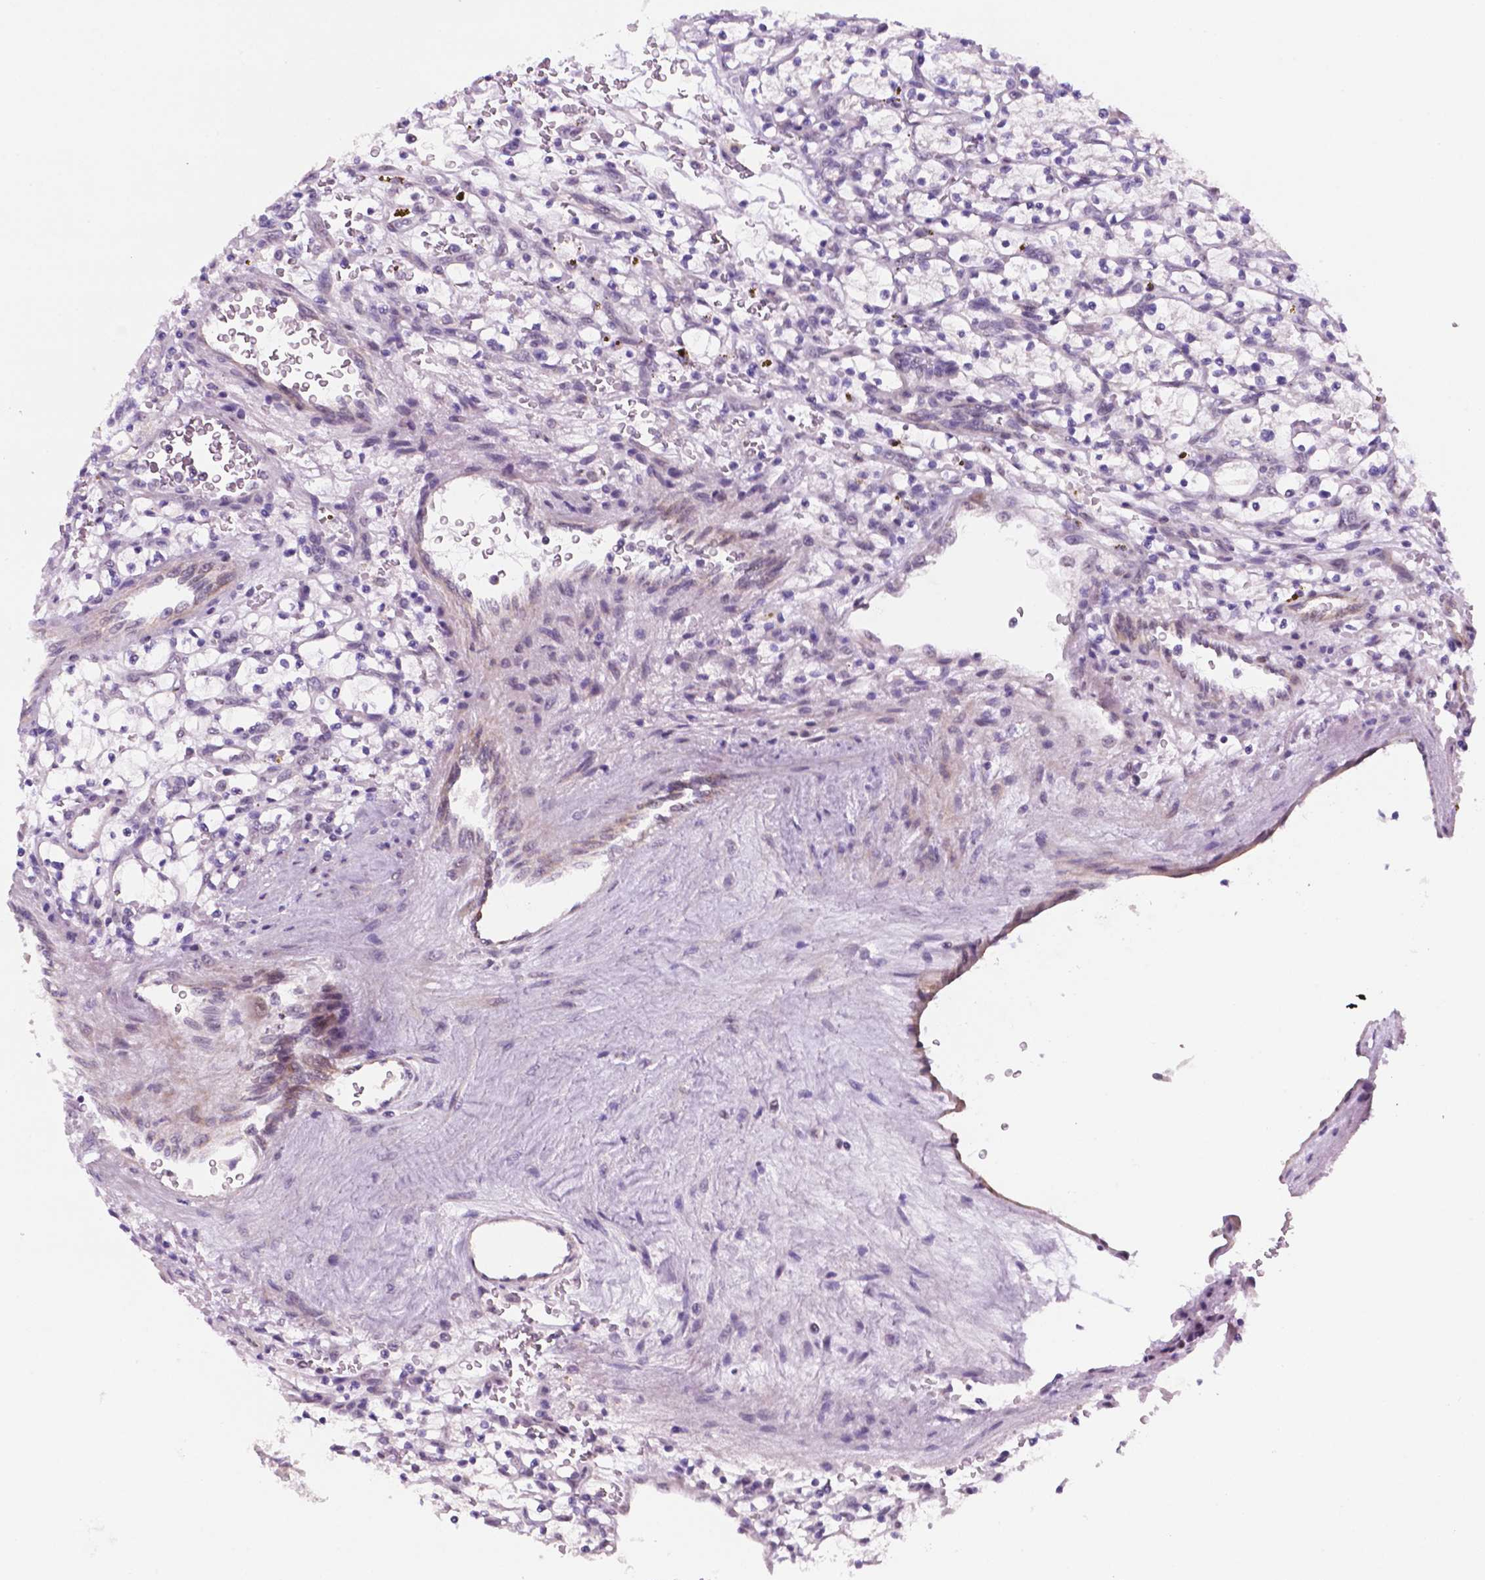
{"staining": {"intensity": "negative", "quantity": "none", "location": "none"}, "tissue": "renal cancer", "cell_type": "Tumor cells", "image_type": "cancer", "snomed": [{"axis": "morphology", "description": "Adenocarcinoma, NOS"}, {"axis": "topography", "description": "Kidney"}], "caption": "Immunohistochemistry of renal adenocarcinoma demonstrates no positivity in tumor cells. The staining is performed using DAB brown chromogen with nuclei counter-stained in using hematoxylin.", "gene": "C18orf21", "patient": {"sex": "female", "age": 64}}